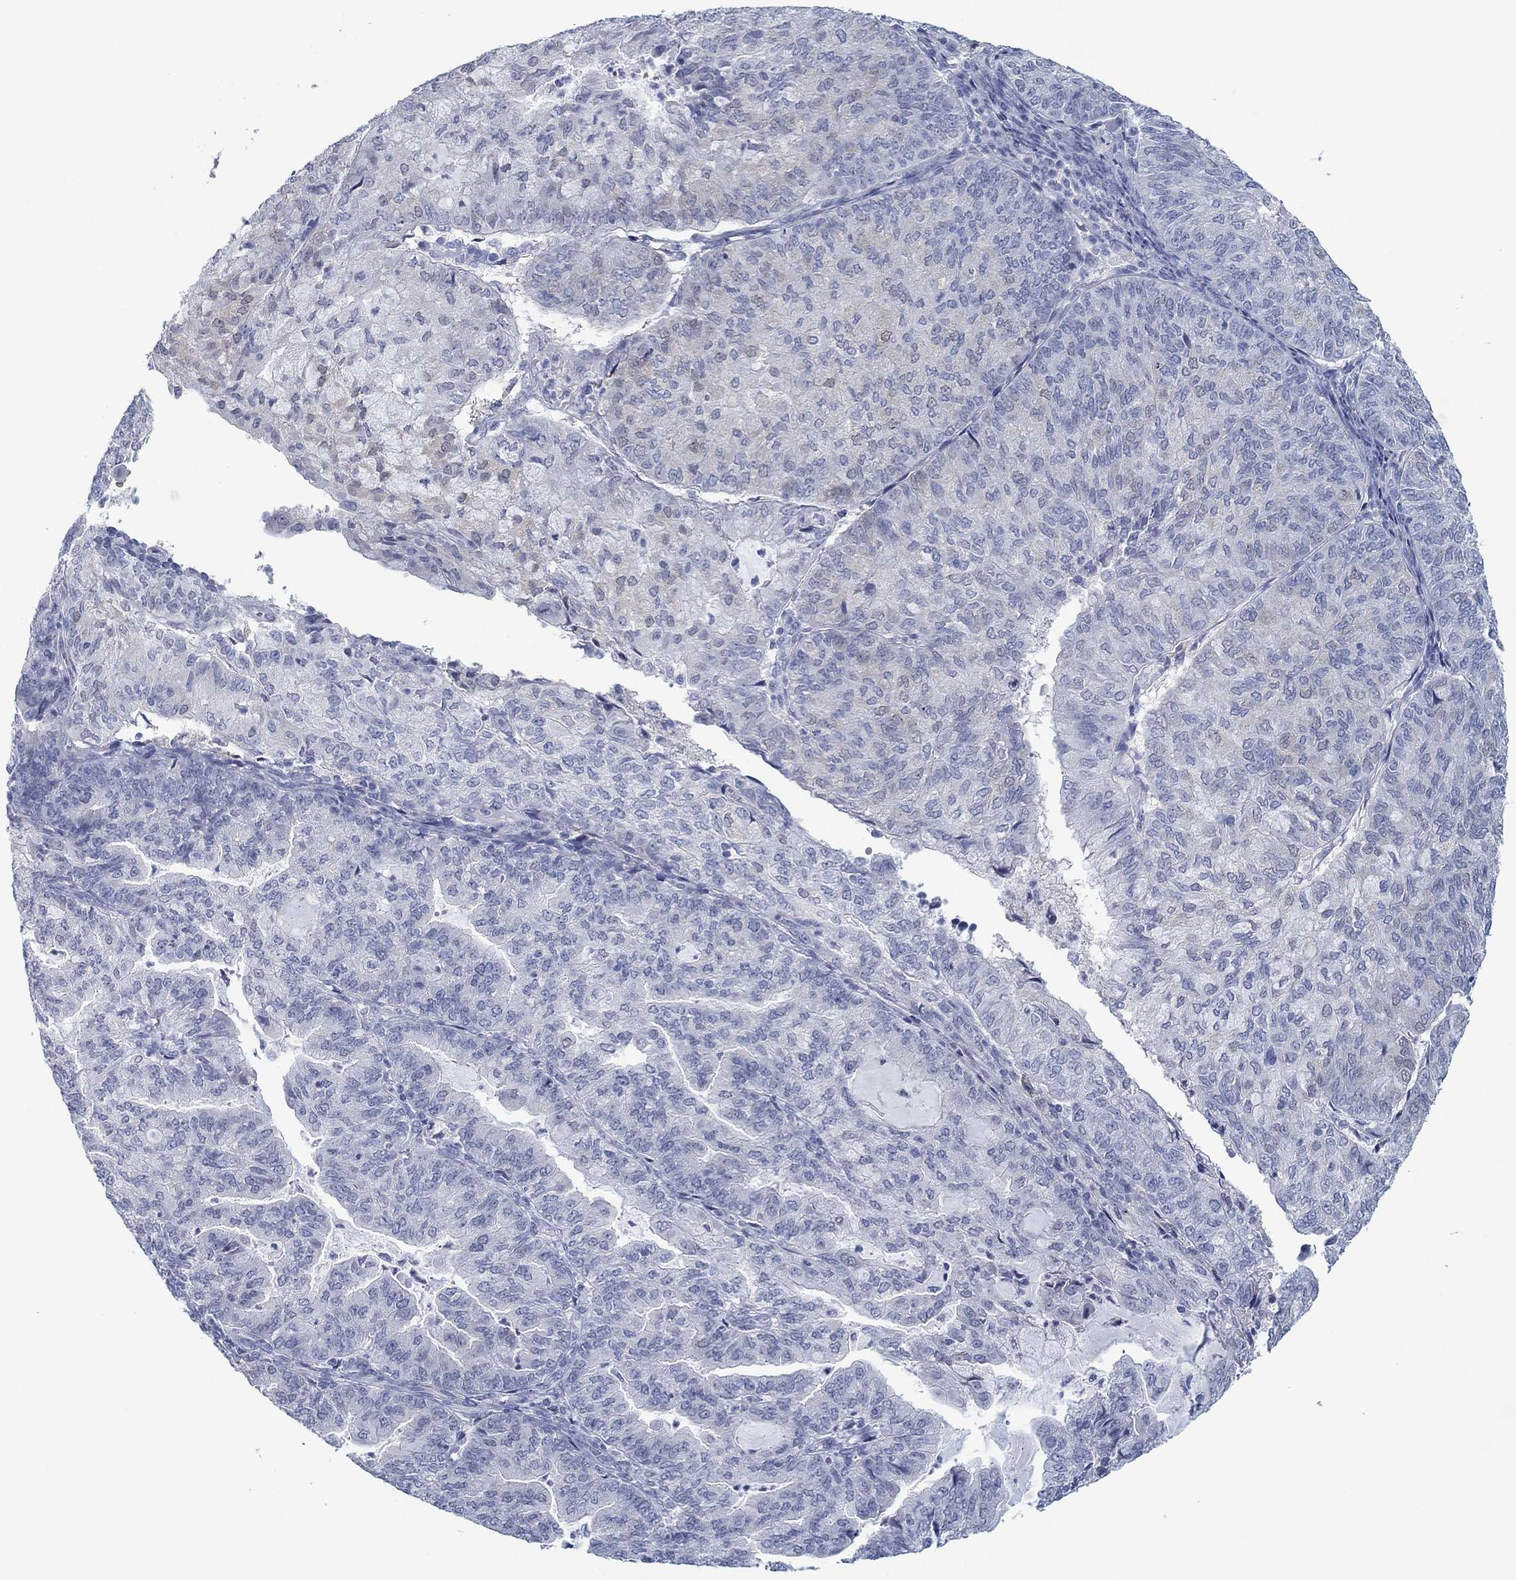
{"staining": {"intensity": "negative", "quantity": "none", "location": "none"}, "tissue": "endometrial cancer", "cell_type": "Tumor cells", "image_type": "cancer", "snomed": [{"axis": "morphology", "description": "Adenocarcinoma, NOS"}, {"axis": "topography", "description": "Endometrium"}], "caption": "High power microscopy photomicrograph of an immunohistochemistry image of endometrial cancer, revealing no significant positivity in tumor cells.", "gene": "DNAL1", "patient": {"sex": "female", "age": 82}}